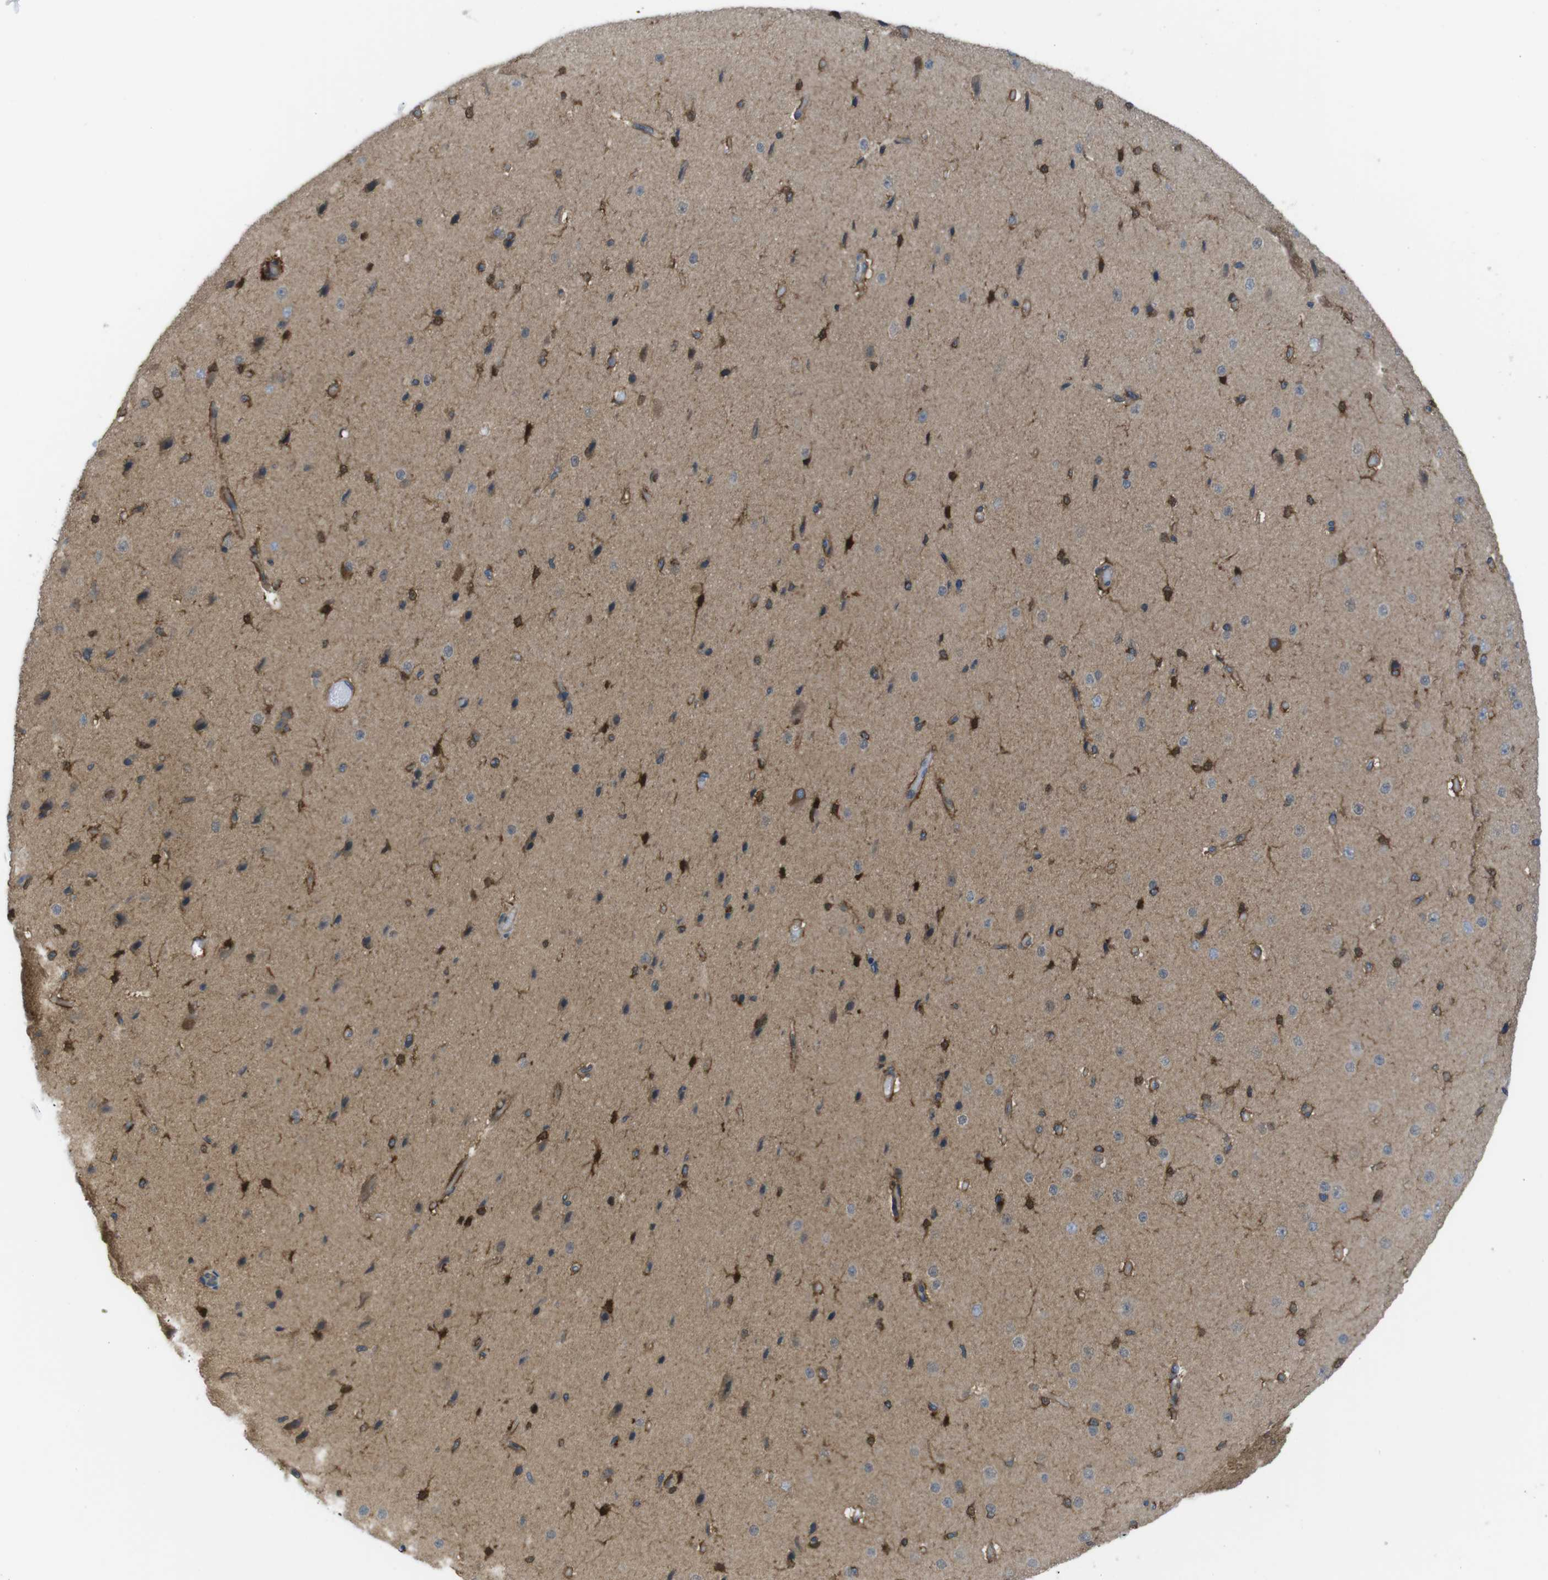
{"staining": {"intensity": "moderate", "quantity": ">75%", "location": "cytoplasmic/membranous"}, "tissue": "cerebral cortex", "cell_type": "Endothelial cells", "image_type": "normal", "snomed": [{"axis": "morphology", "description": "Normal tissue, NOS"}, {"axis": "morphology", "description": "Developmental malformation"}, {"axis": "topography", "description": "Cerebral cortex"}], "caption": "Endothelial cells display medium levels of moderate cytoplasmic/membranous staining in about >75% of cells in unremarkable cerebral cortex.", "gene": "MTHFD1L", "patient": {"sex": "female", "age": 30}}